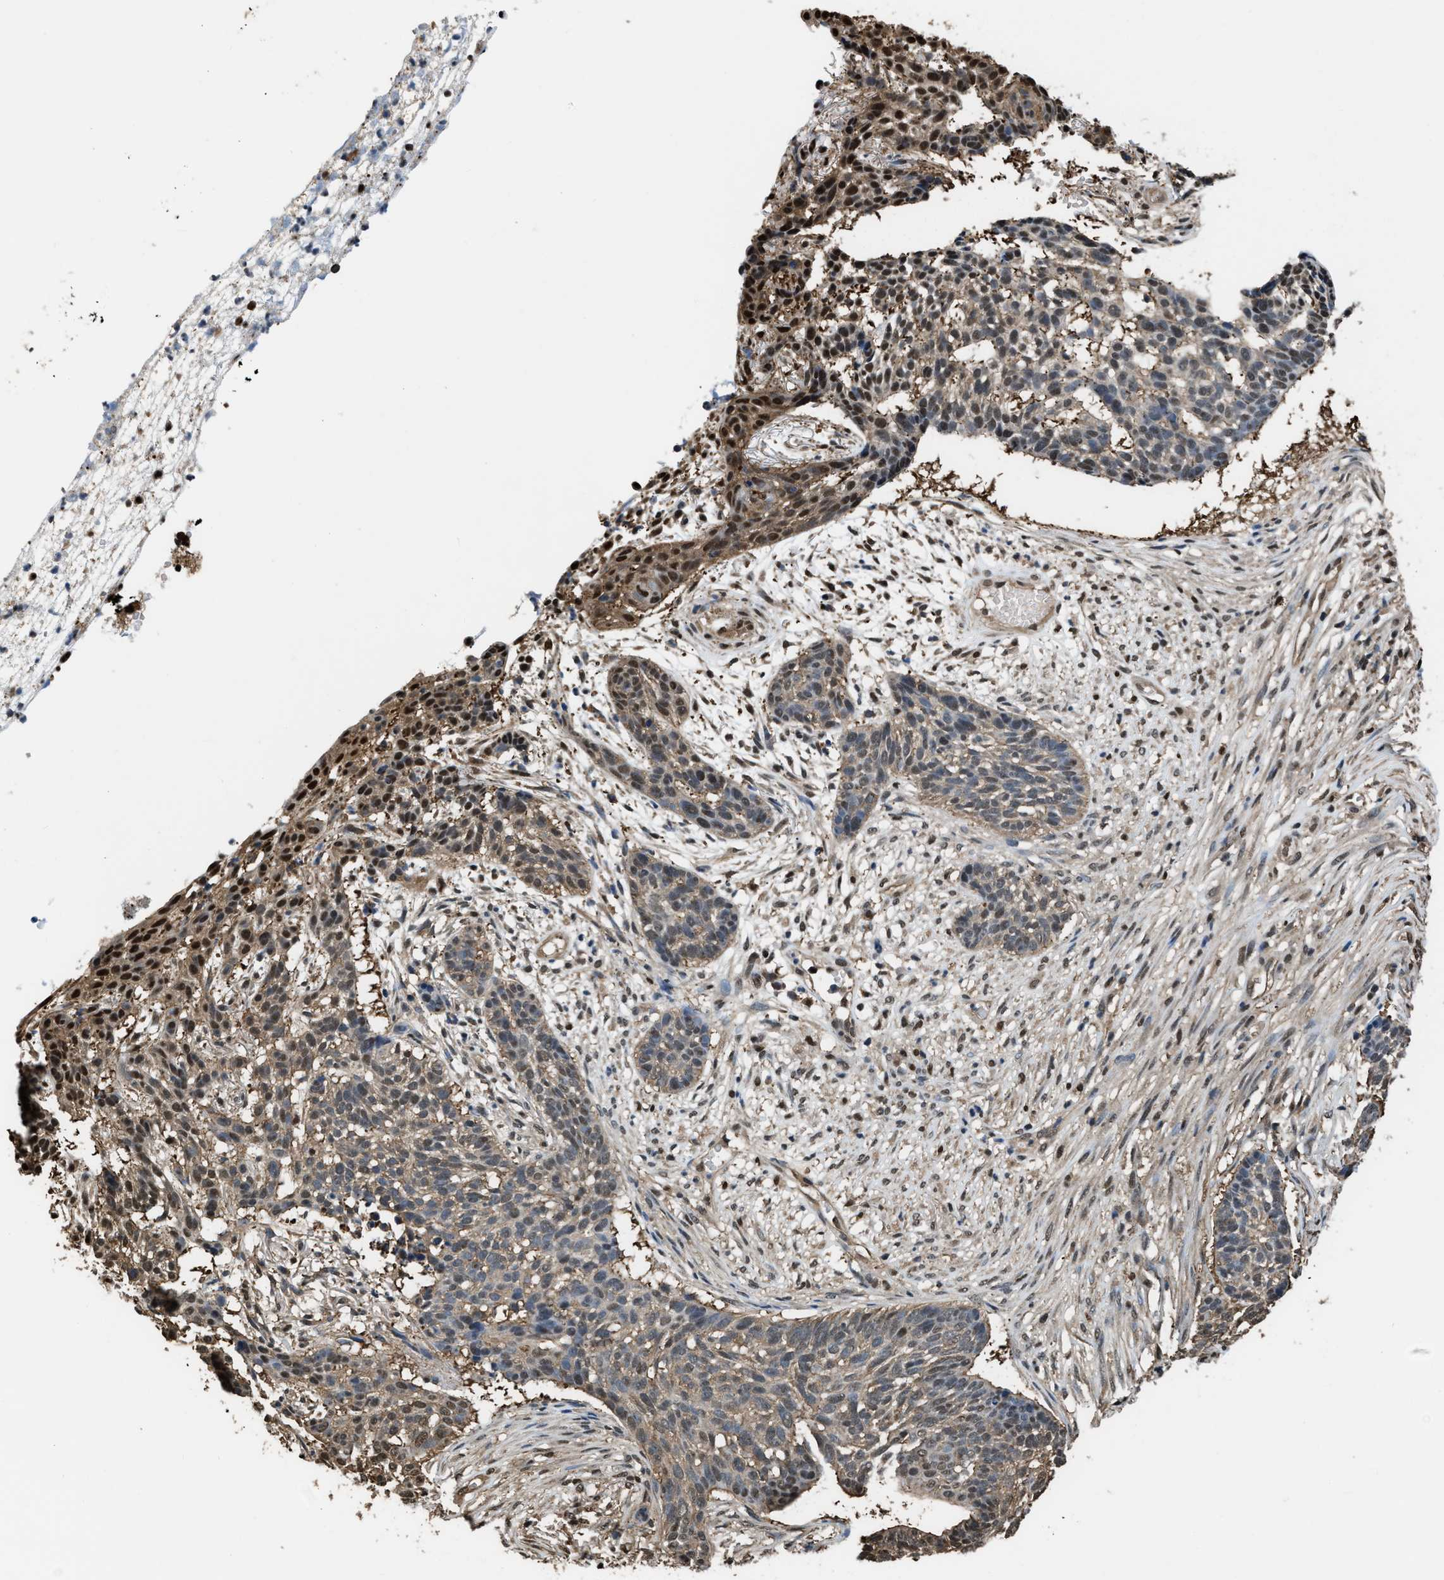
{"staining": {"intensity": "strong", "quantity": "<25%", "location": "cytoplasmic/membranous,nuclear"}, "tissue": "skin cancer", "cell_type": "Tumor cells", "image_type": "cancer", "snomed": [{"axis": "morphology", "description": "Basal cell carcinoma"}, {"axis": "topography", "description": "Skin"}], "caption": "Protein analysis of skin cancer tissue reveals strong cytoplasmic/membranous and nuclear staining in approximately <25% of tumor cells.", "gene": "FNTA", "patient": {"sex": "male", "age": 85}}